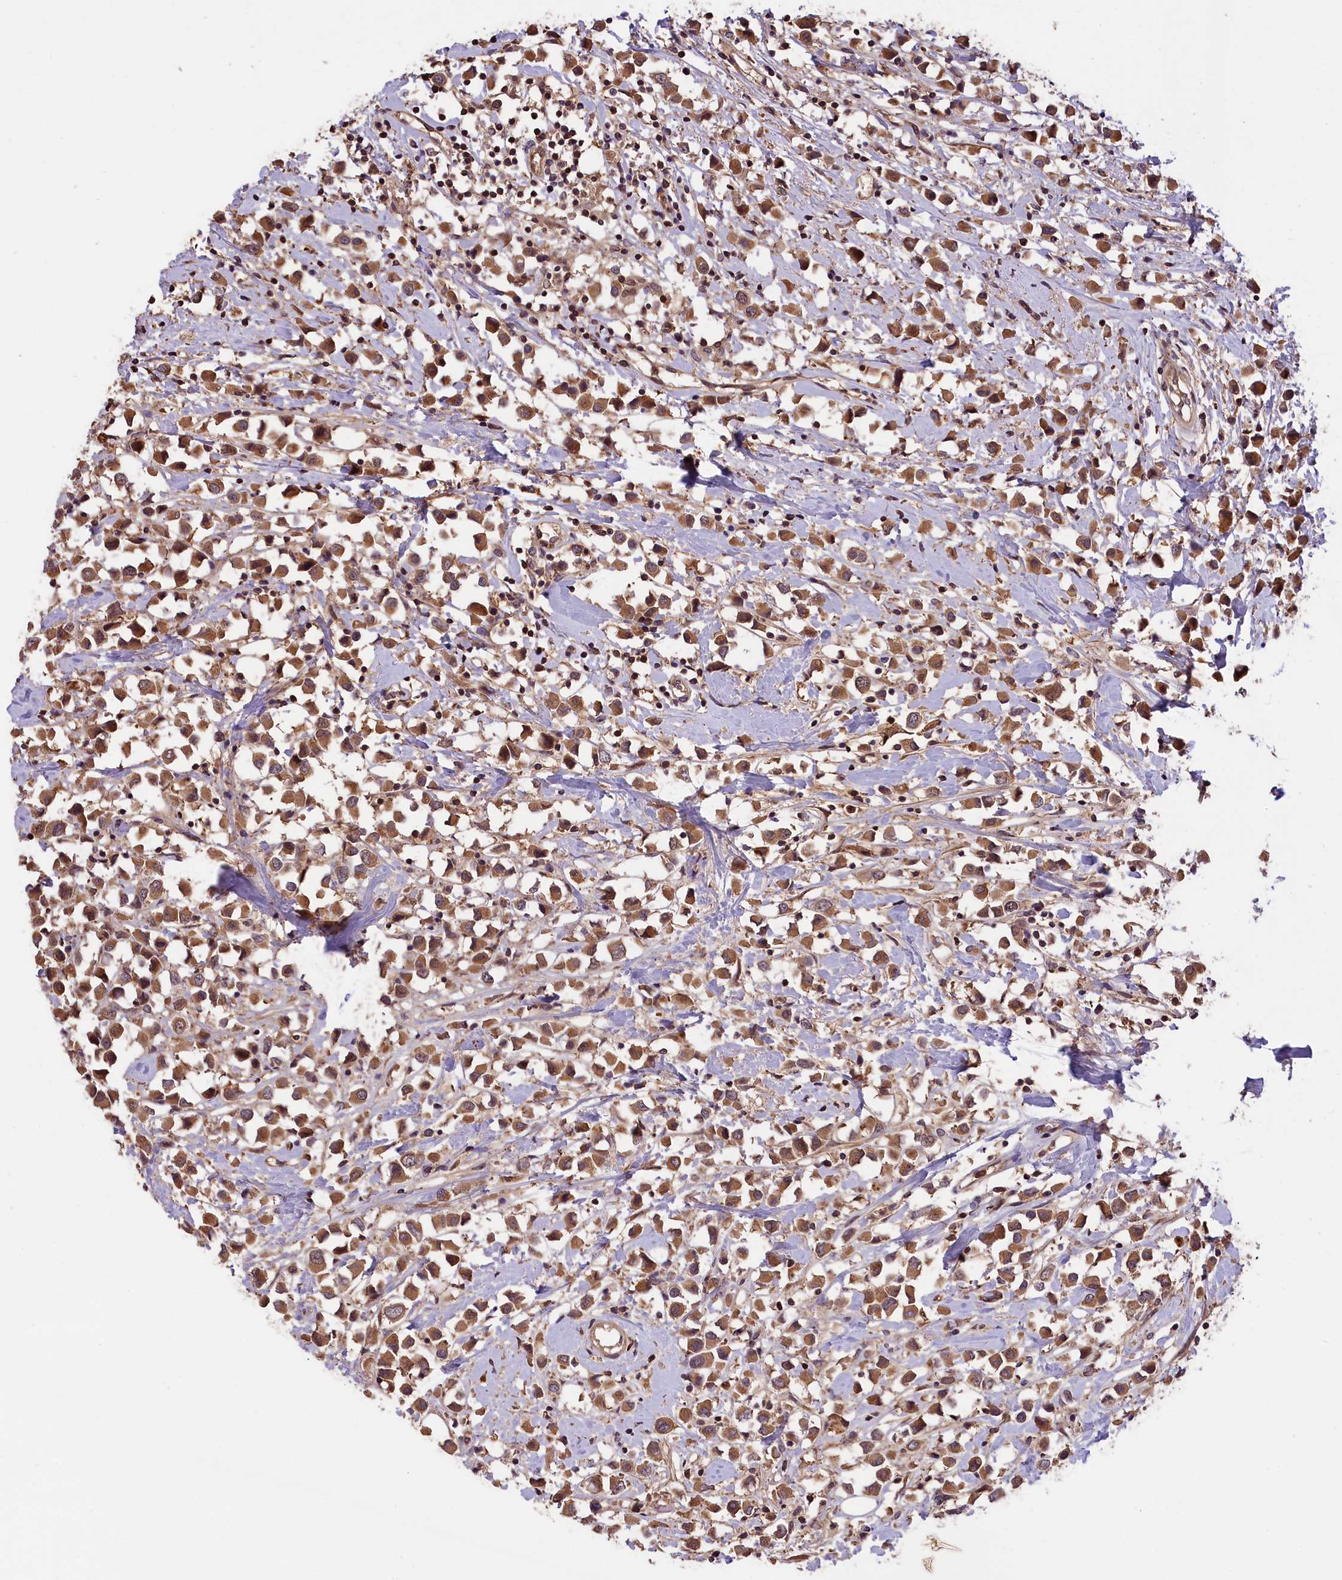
{"staining": {"intensity": "moderate", "quantity": ">75%", "location": "cytoplasmic/membranous"}, "tissue": "breast cancer", "cell_type": "Tumor cells", "image_type": "cancer", "snomed": [{"axis": "morphology", "description": "Duct carcinoma"}, {"axis": "topography", "description": "Breast"}], "caption": "Breast infiltrating ductal carcinoma stained with a protein marker demonstrates moderate staining in tumor cells.", "gene": "SETD6", "patient": {"sex": "female", "age": 61}}